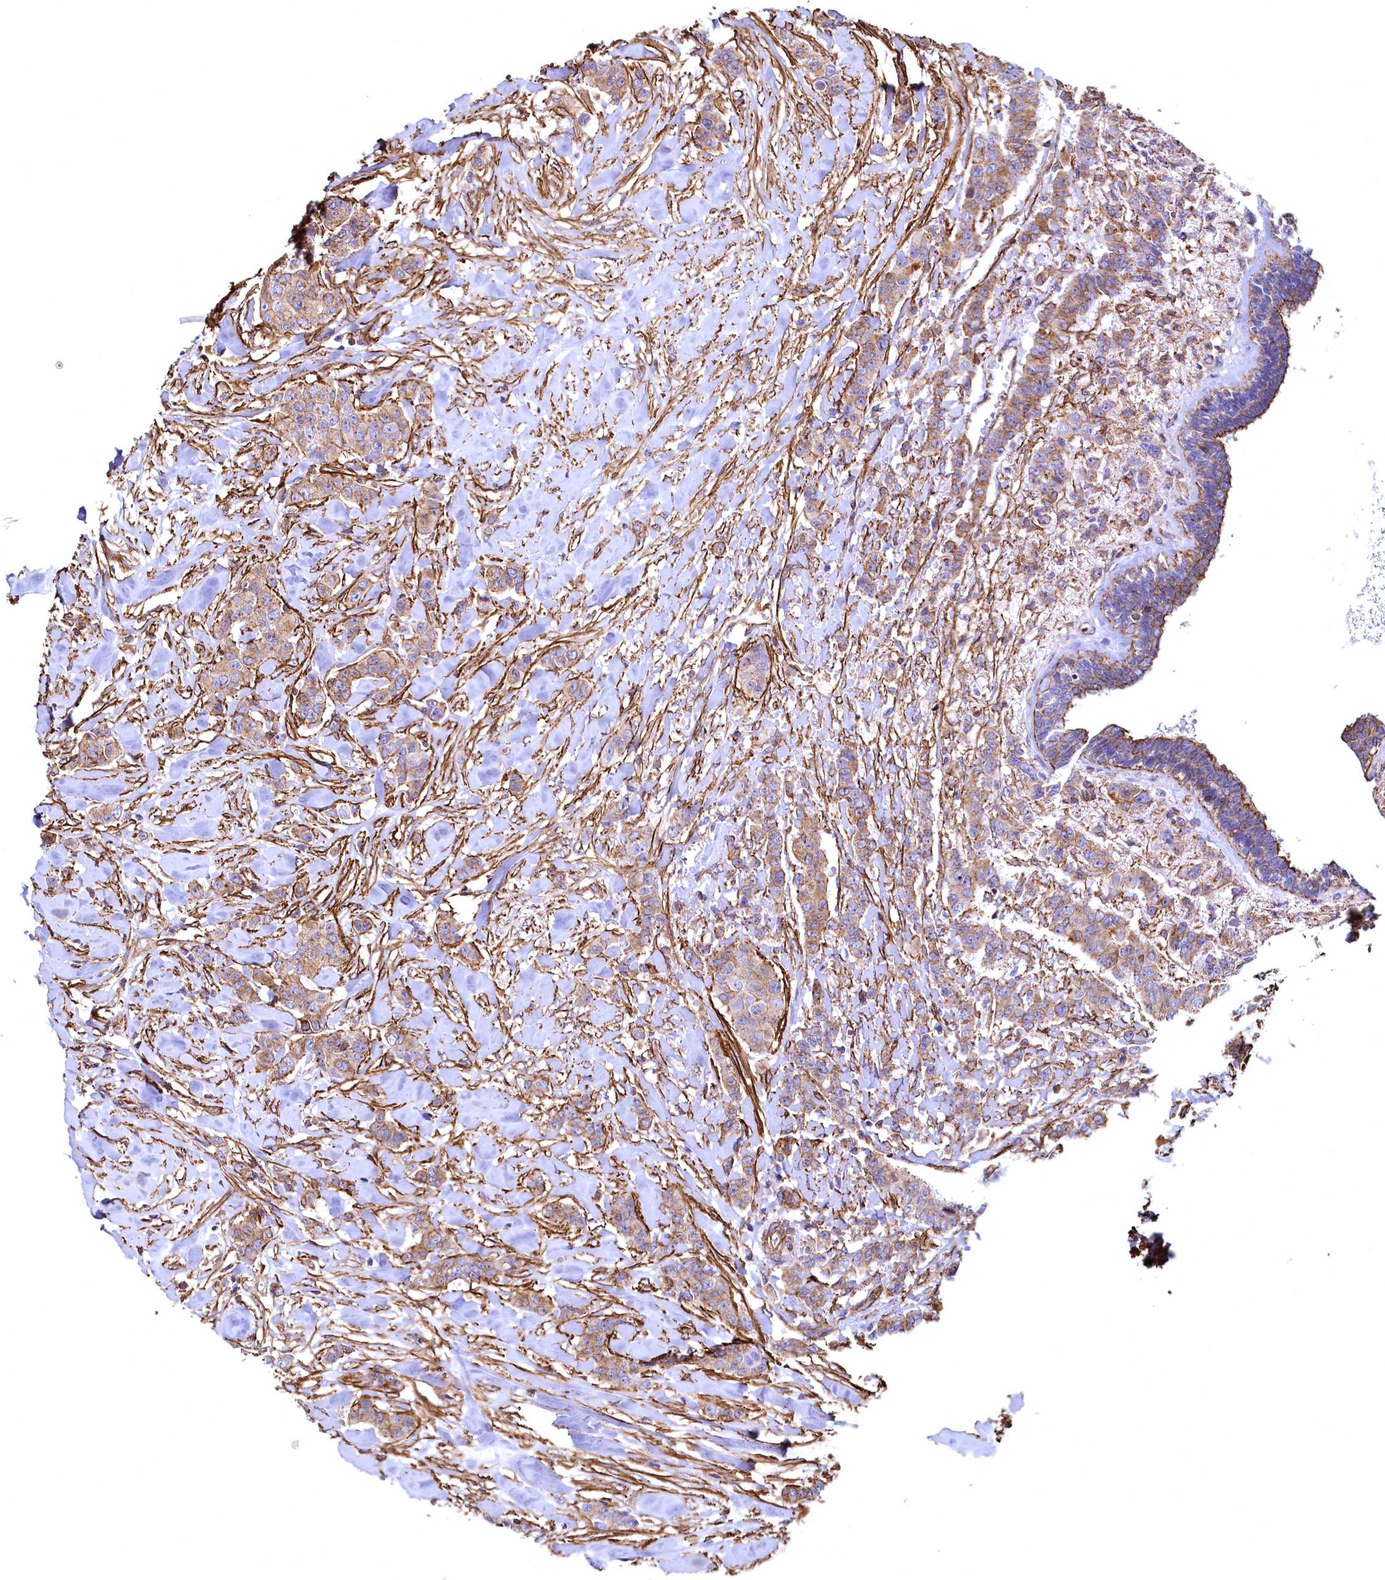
{"staining": {"intensity": "moderate", "quantity": "25%-75%", "location": "cytoplasmic/membranous"}, "tissue": "breast cancer", "cell_type": "Tumor cells", "image_type": "cancer", "snomed": [{"axis": "morphology", "description": "Duct carcinoma"}, {"axis": "topography", "description": "Breast"}], "caption": "IHC (DAB) staining of invasive ductal carcinoma (breast) shows moderate cytoplasmic/membranous protein staining in approximately 25%-75% of tumor cells.", "gene": "THBS1", "patient": {"sex": "female", "age": 40}}